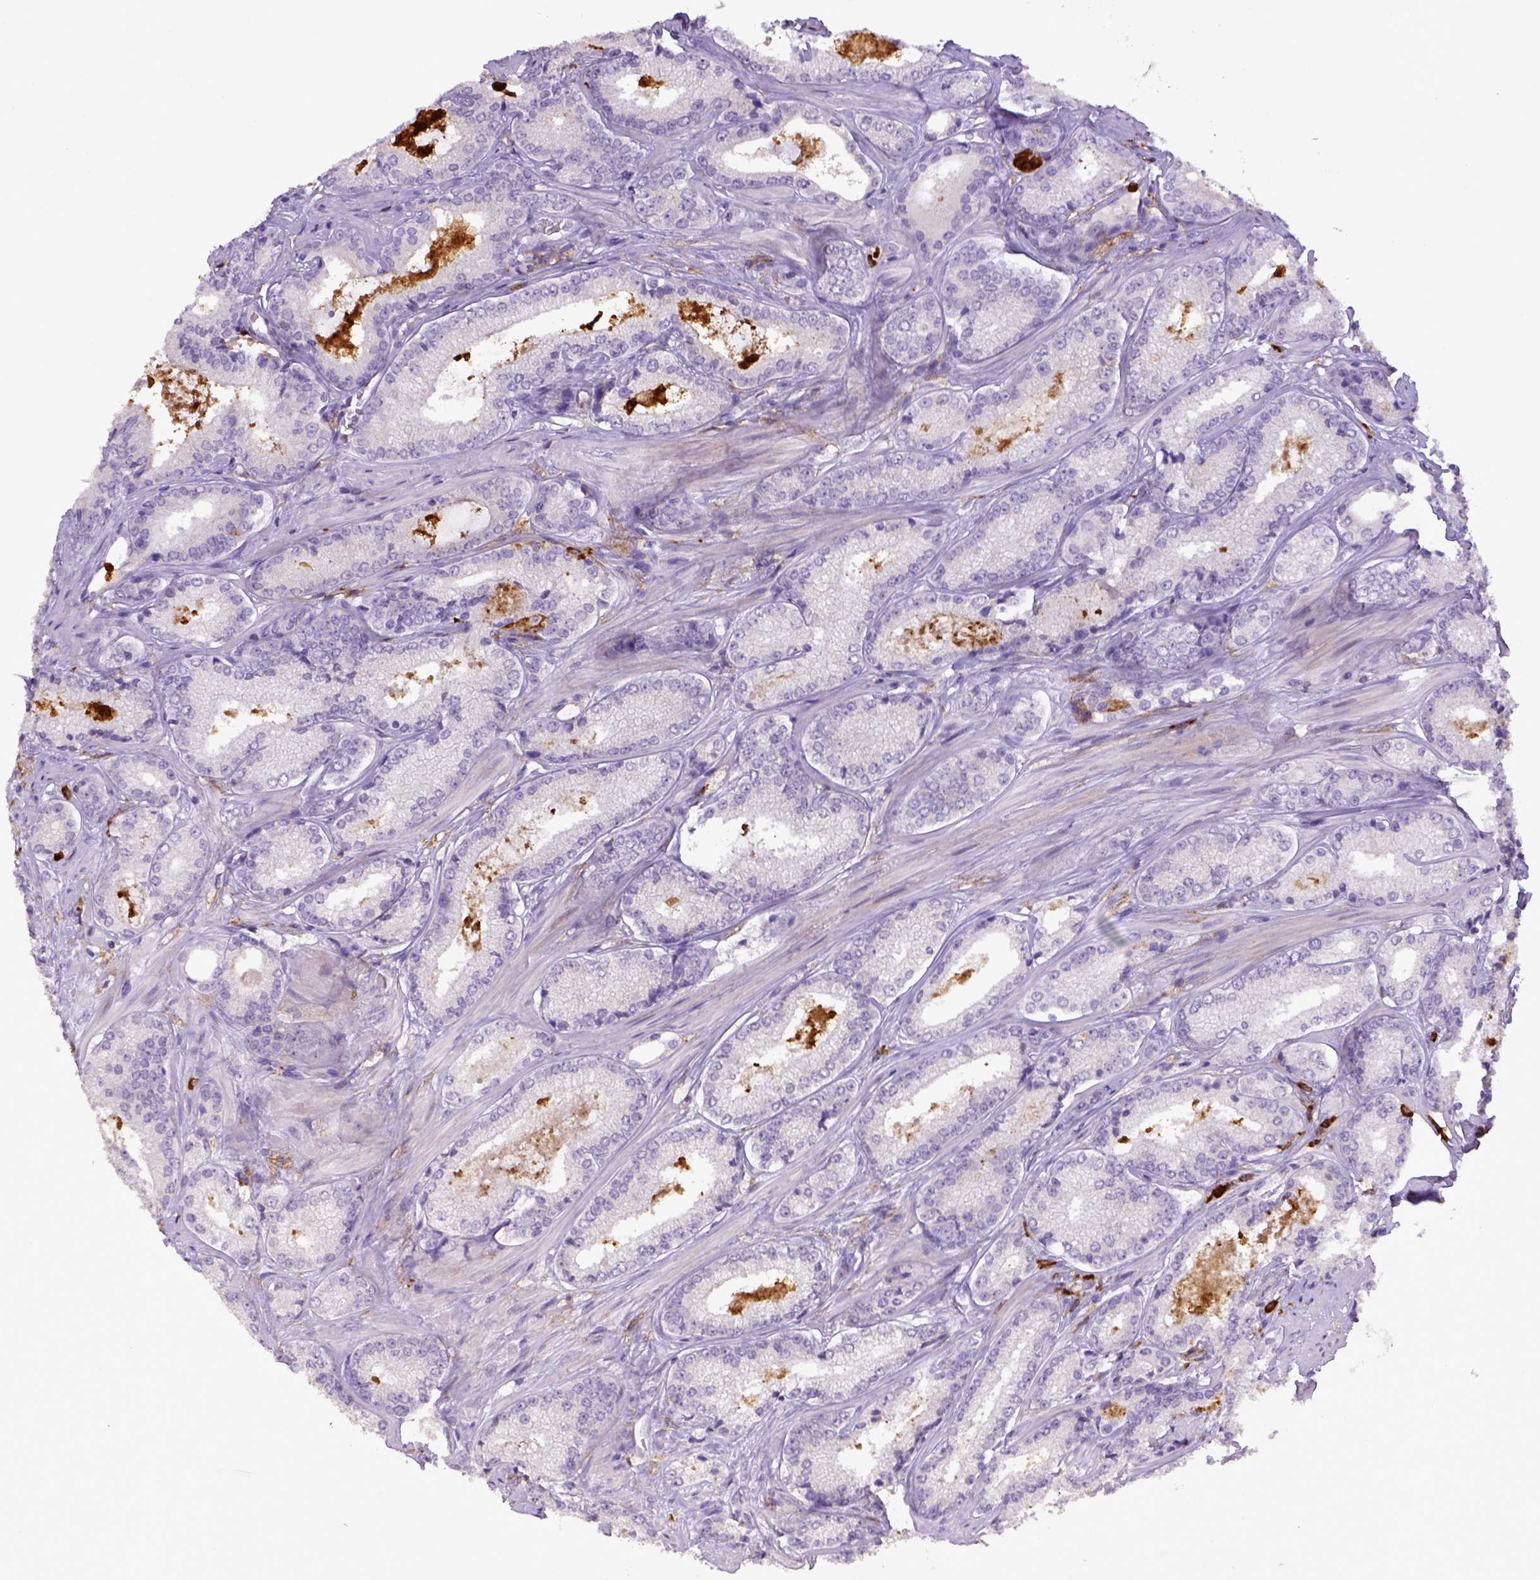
{"staining": {"intensity": "negative", "quantity": "none", "location": "none"}, "tissue": "prostate cancer", "cell_type": "Tumor cells", "image_type": "cancer", "snomed": [{"axis": "morphology", "description": "Adenocarcinoma, Low grade"}, {"axis": "topography", "description": "Prostate"}], "caption": "The immunohistochemistry micrograph has no significant expression in tumor cells of prostate low-grade adenocarcinoma tissue.", "gene": "ITGAM", "patient": {"sex": "male", "age": 56}}